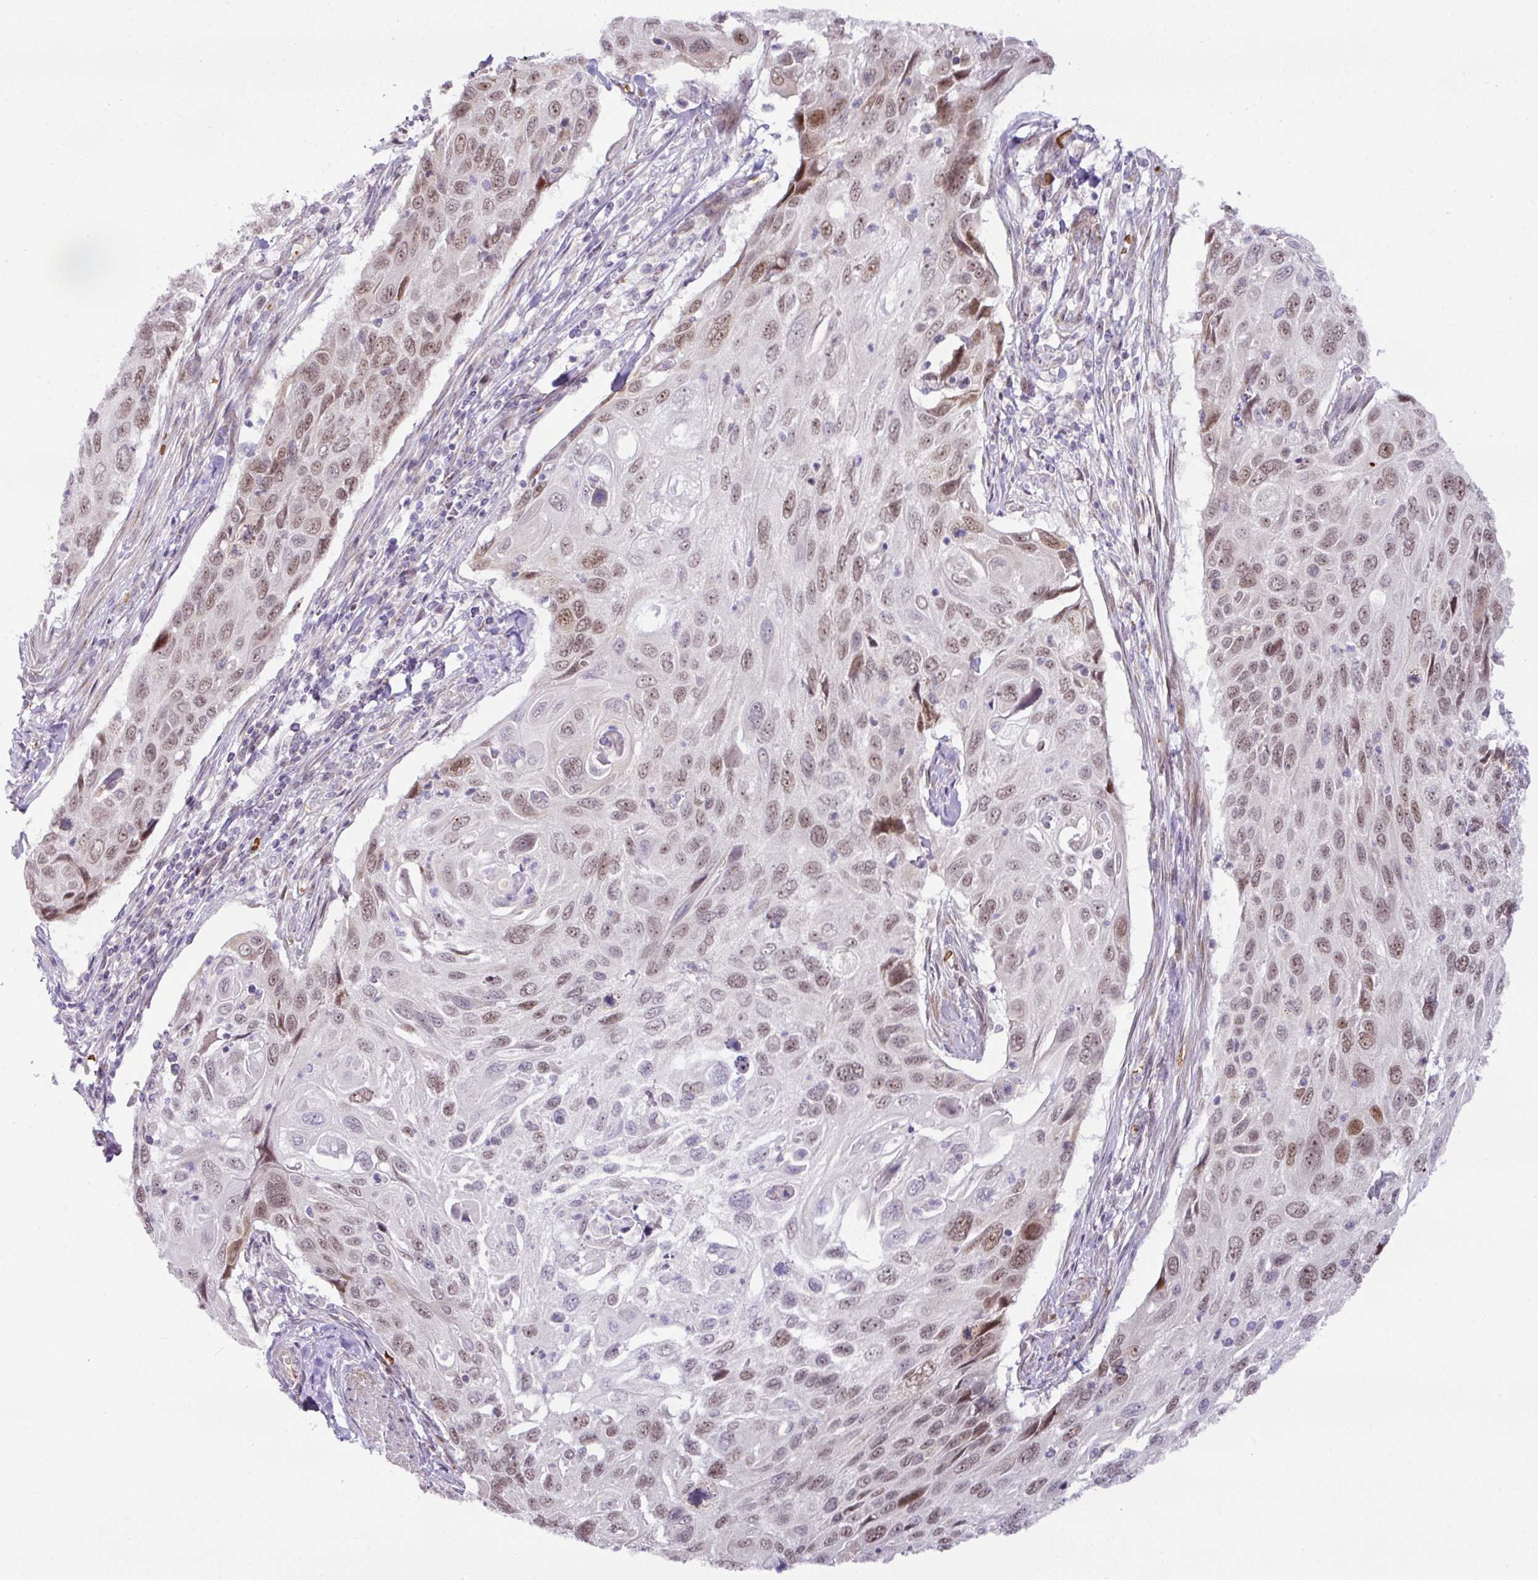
{"staining": {"intensity": "moderate", "quantity": "25%-75%", "location": "nuclear"}, "tissue": "cervical cancer", "cell_type": "Tumor cells", "image_type": "cancer", "snomed": [{"axis": "morphology", "description": "Squamous cell carcinoma, NOS"}, {"axis": "topography", "description": "Cervix"}], "caption": "DAB immunohistochemical staining of human cervical cancer displays moderate nuclear protein staining in approximately 25%-75% of tumor cells.", "gene": "PARP2", "patient": {"sex": "female", "age": 70}}